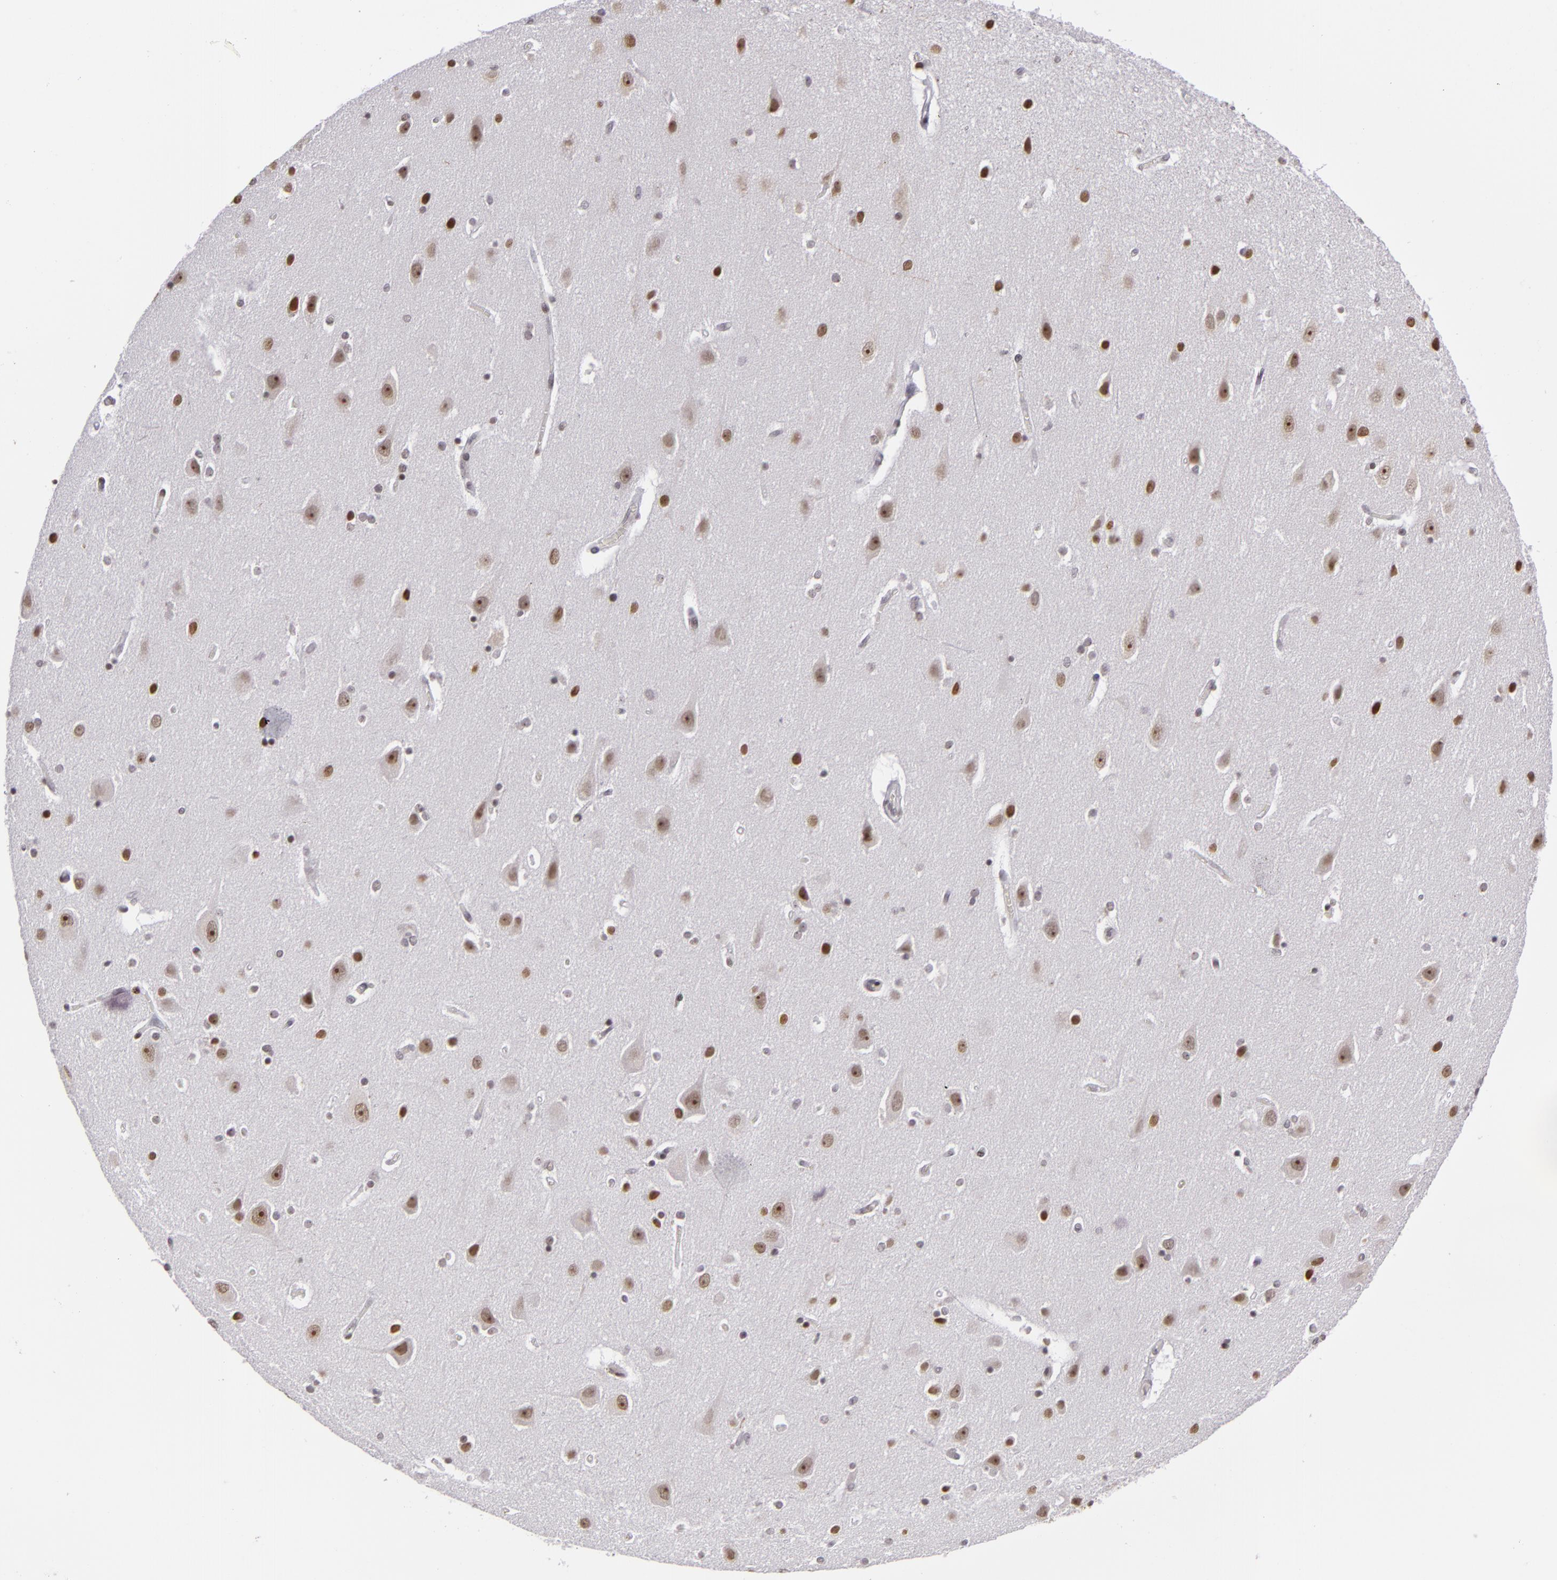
{"staining": {"intensity": "weak", "quantity": "<25%", "location": "nuclear"}, "tissue": "caudate", "cell_type": "Glial cells", "image_type": "normal", "snomed": [{"axis": "morphology", "description": "Normal tissue, NOS"}, {"axis": "topography", "description": "Lateral ventricle wall"}], "caption": "Immunohistochemical staining of unremarkable caudate displays no significant expression in glial cells. The staining is performed using DAB brown chromogen with nuclei counter-stained in using hematoxylin.", "gene": "RRP7A", "patient": {"sex": "female", "age": 54}}